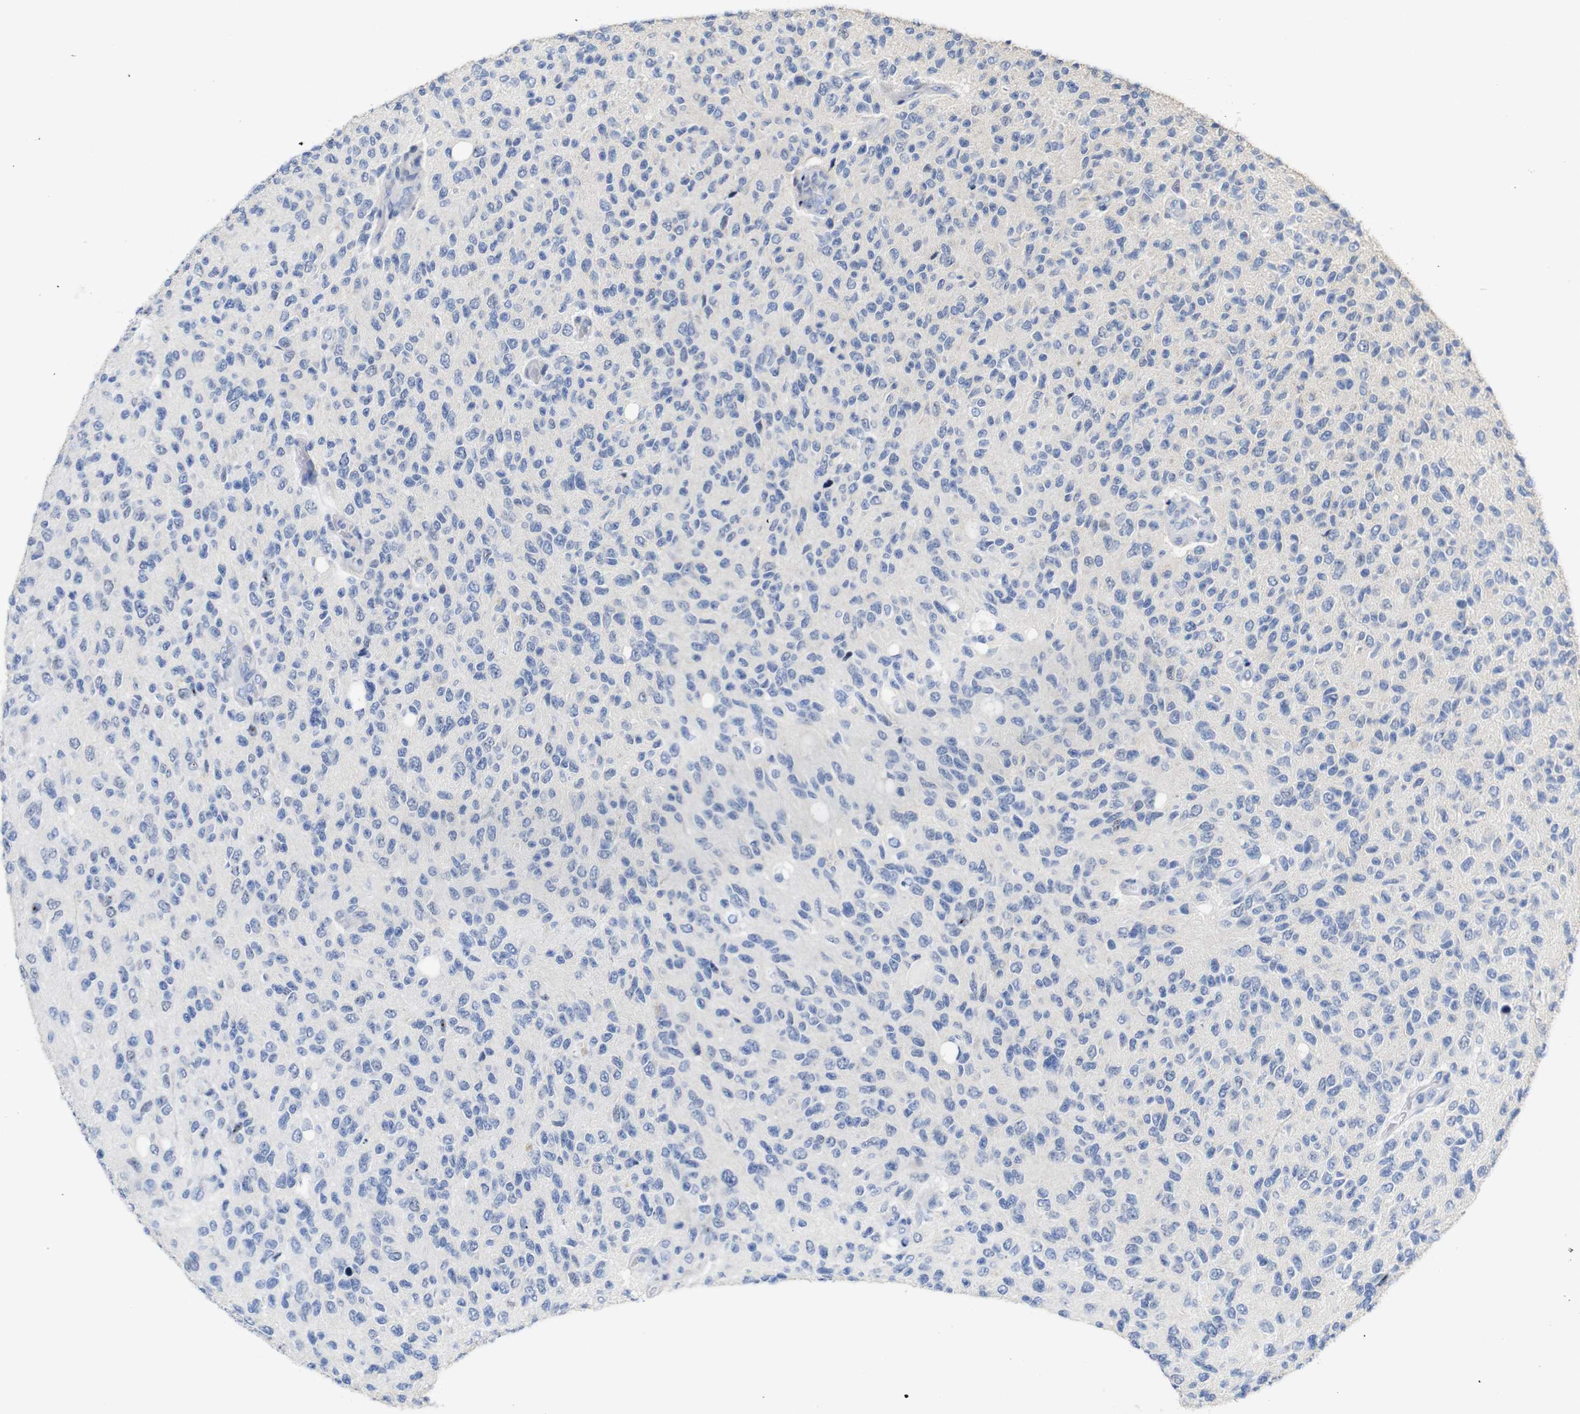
{"staining": {"intensity": "negative", "quantity": "none", "location": "none"}, "tissue": "glioma", "cell_type": "Tumor cells", "image_type": "cancer", "snomed": [{"axis": "morphology", "description": "Glioma, malignant, High grade"}, {"axis": "topography", "description": "pancreas cauda"}], "caption": "Tumor cells are negative for brown protein staining in glioma.", "gene": "TCEAL9", "patient": {"sex": "male", "age": 60}}